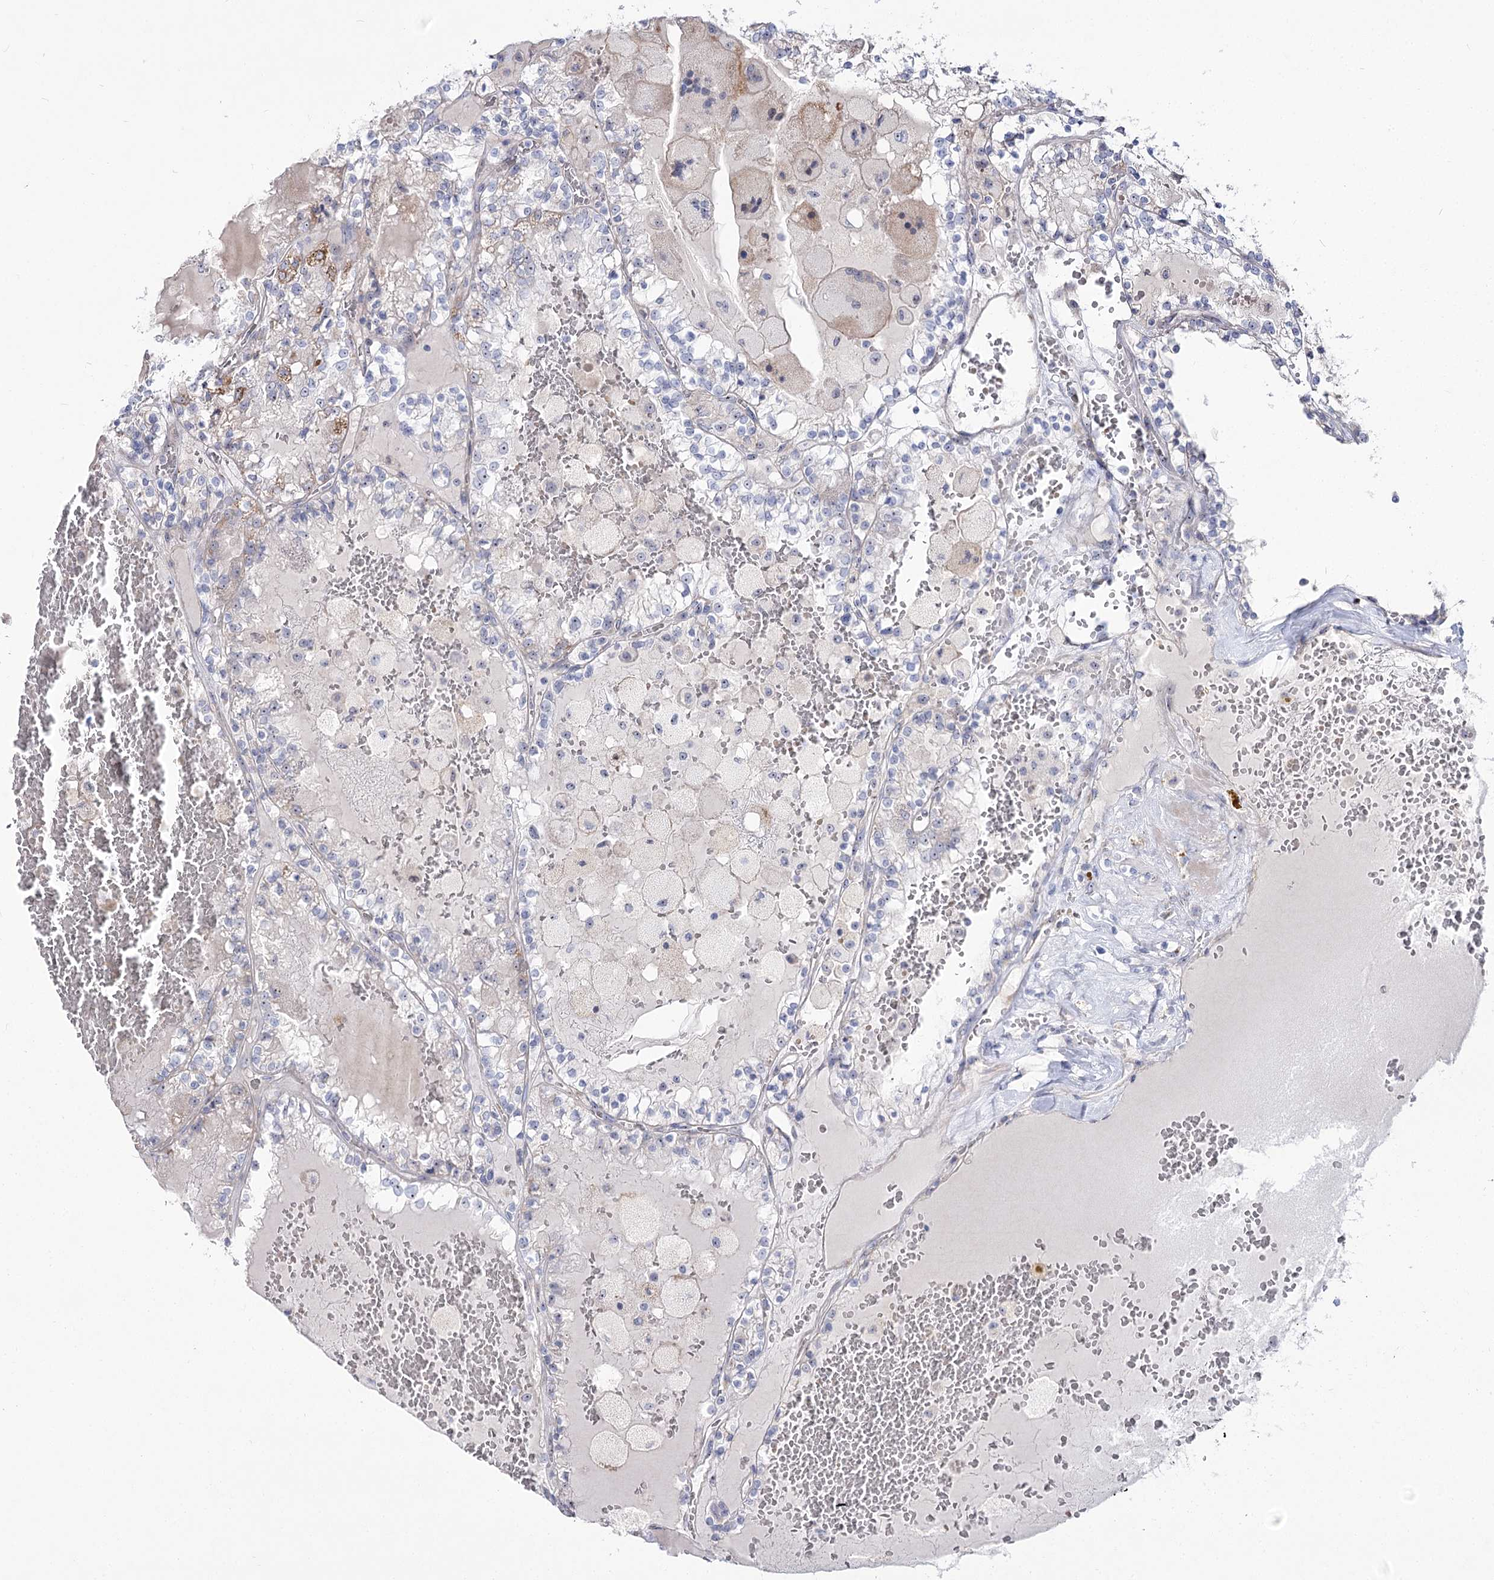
{"staining": {"intensity": "negative", "quantity": "none", "location": "none"}, "tissue": "renal cancer", "cell_type": "Tumor cells", "image_type": "cancer", "snomed": [{"axis": "morphology", "description": "Adenocarcinoma, NOS"}, {"axis": "topography", "description": "Kidney"}], "caption": "Photomicrograph shows no protein expression in tumor cells of renal adenocarcinoma tissue. (DAB immunohistochemistry (IHC), high magnification).", "gene": "SUOX", "patient": {"sex": "female", "age": 56}}